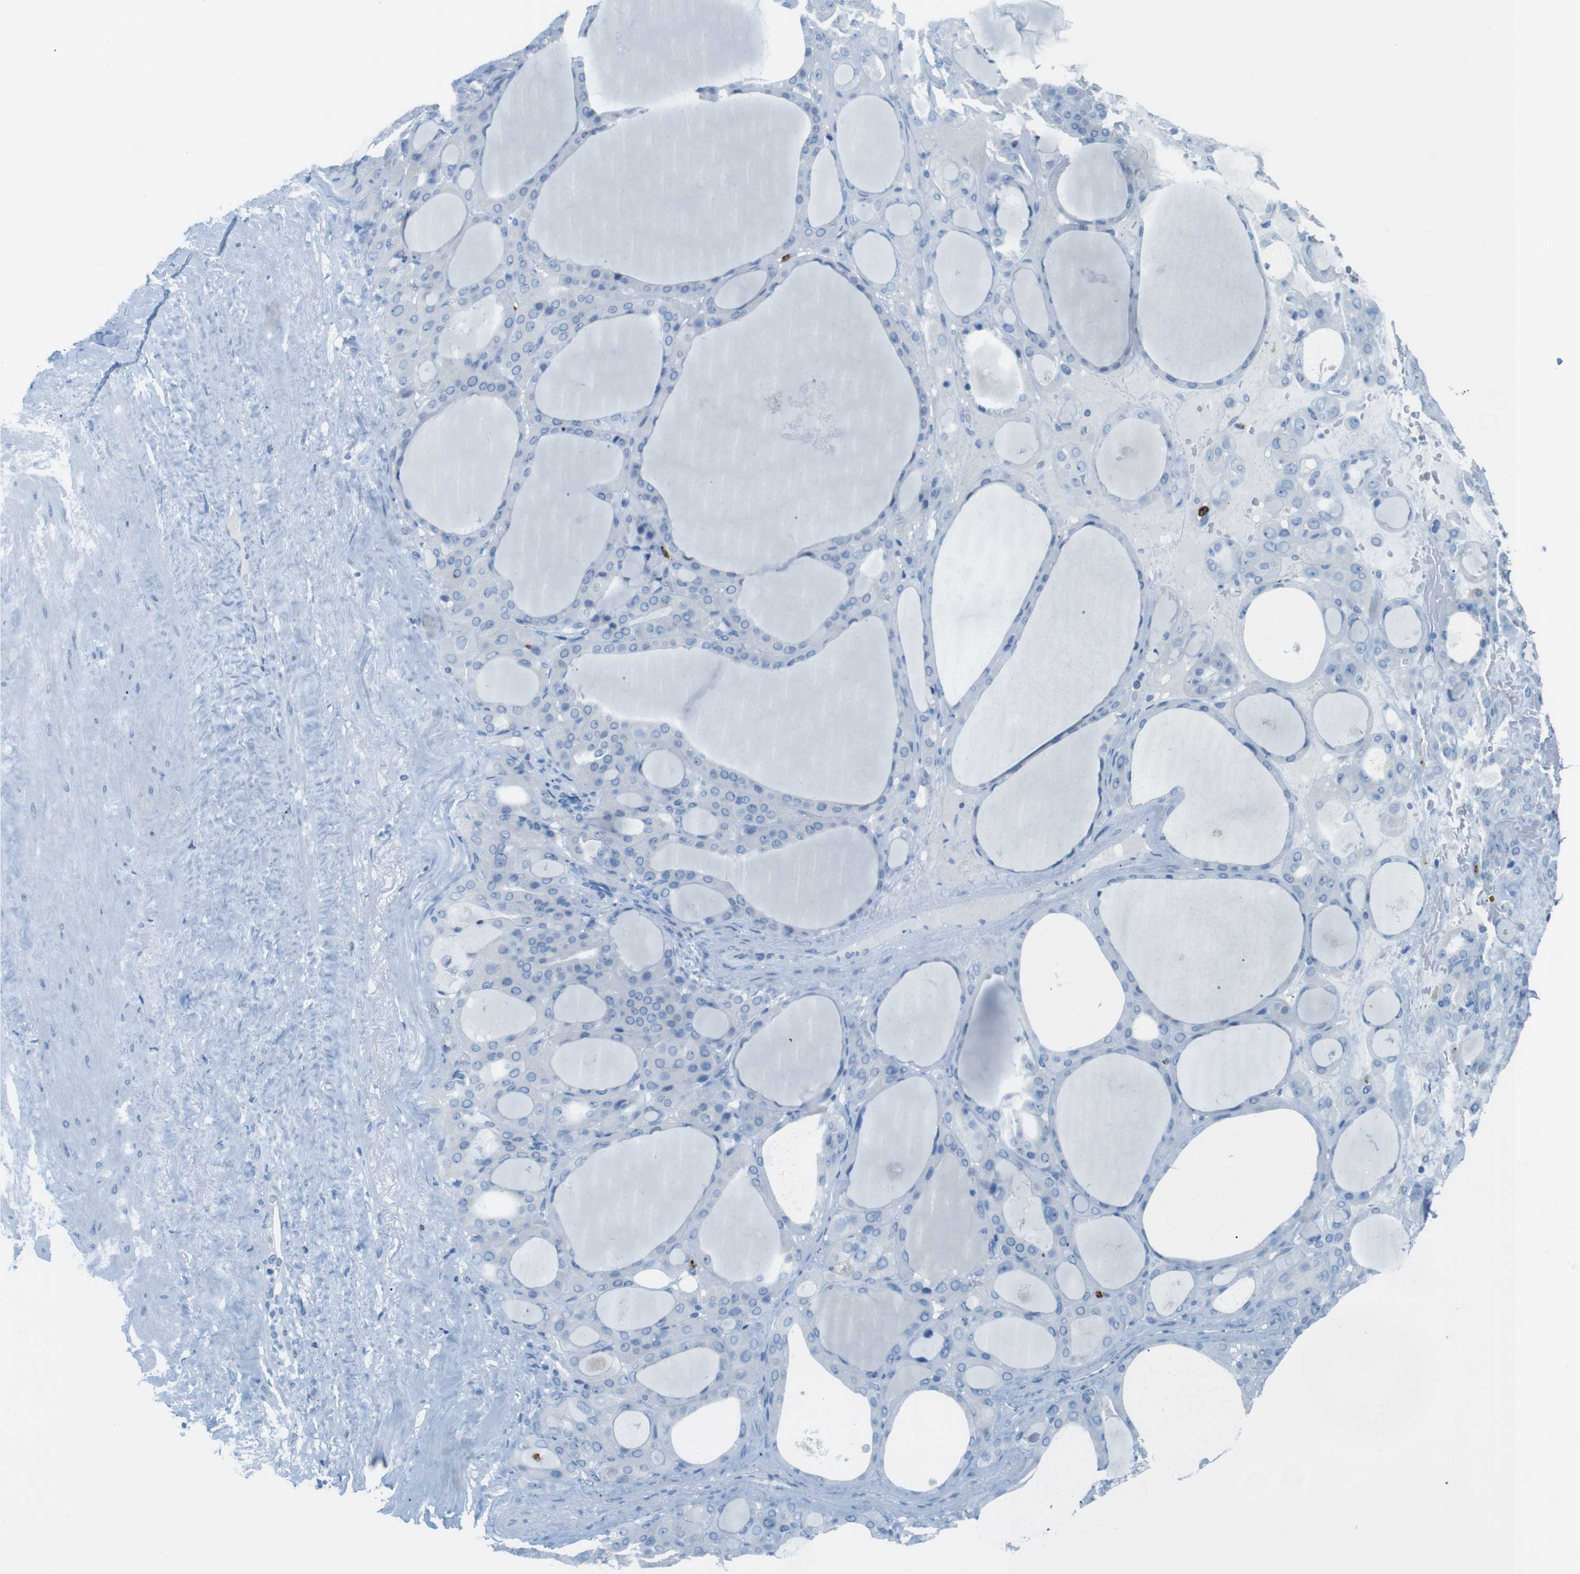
{"staining": {"intensity": "negative", "quantity": "none", "location": "none"}, "tissue": "thyroid gland", "cell_type": "Glandular cells", "image_type": "normal", "snomed": [{"axis": "morphology", "description": "Normal tissue, NOS"}, {"axis": "morphology", "description": "Carcinoma, NOS"}, {"axis": "topography", "description": "Thyroid gland"}], "caption": "Histopathology image shows no protein positivity in glandular cells of benign thyroid gland.", "gene": "MCEMP1", "patient": {"sex": "female", "age": 86}}